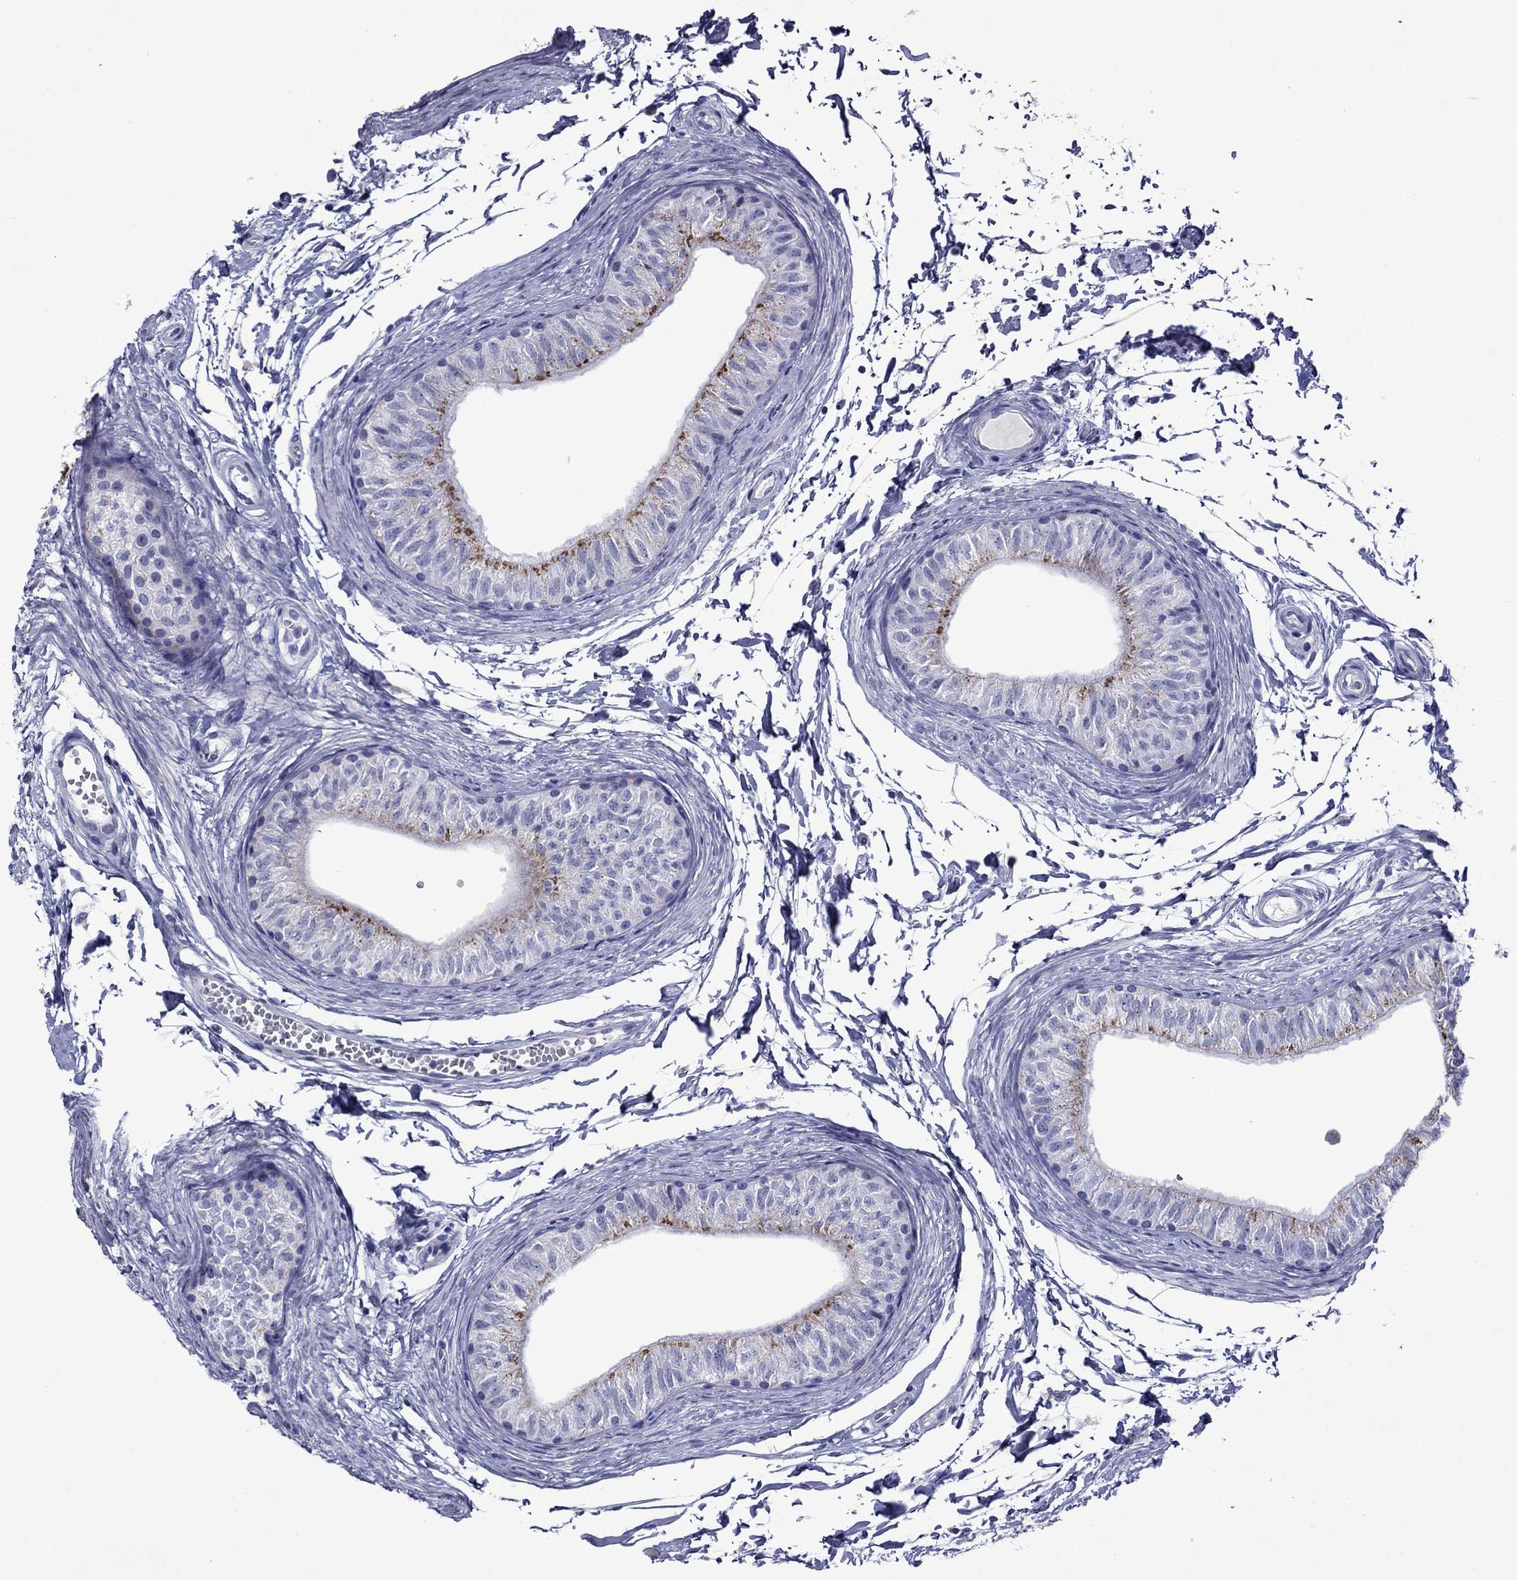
{"staining": {"intensity": "strong", "quantity": "<25%", "location": "cytoplasmic/membranous"}, "tissue": "epididymis", "cell_type": "Glandular cells", "image_type": "normal", "snomed": [{"axis": "morphology", "description": "Normal tissue, NOS"}, {"axis": "topography", "description": "Epididymis"}], "caption": "Immunohistochemistry staining of normal epididymis, which displays medium levels of strong cytoplasmic/membranous staining in about <25% of glandular cells indicating strong cytoplasmic/membranous protein expression. The staining was performed using DAB (3,3'-diaminobenzidine) (brown) for protein detection and nuclei were counterstained in hematoxylin (blue).", "gene": "PIWIL1", "patient": {"sex": "male", "age": 22}}